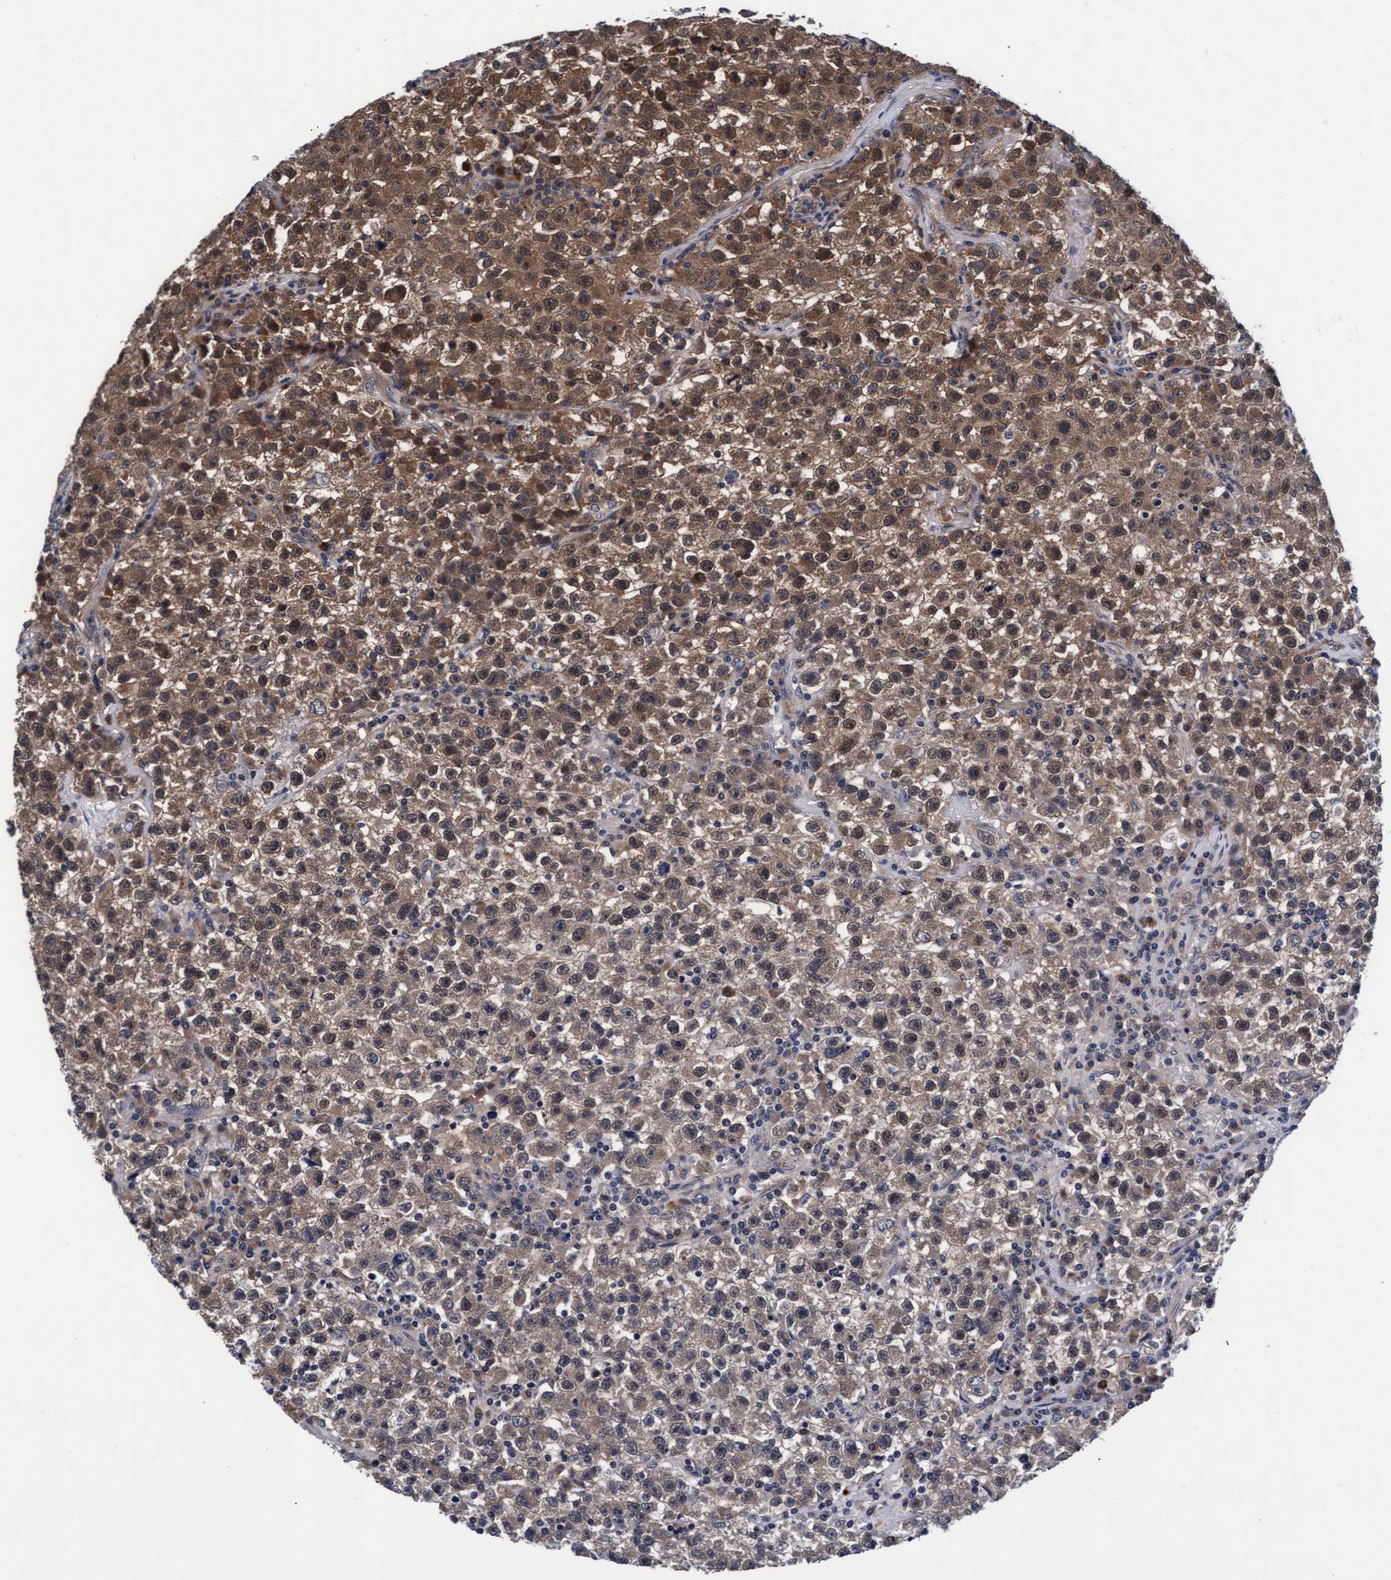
{"staining": {"intensity": "moderate", "quantity": "<25%", "location": "cytoplasmic/membranous"}, "tissue": "testis cancer", "cell_type": "Tumor cells", "image_type": "cancer", "snomed": [{"axis": "morphology", "description": "Seminoma, NOS"}, {"axis": "topography", "description": "Testis"}], "caption": "Protein expression analysis of human testis cancer reveals moderate cytoplasmic/membranous staining in about <25% of tumor cells.", "gene": "EFCAB13", "patient": {"sex": "male", "age": 22}}